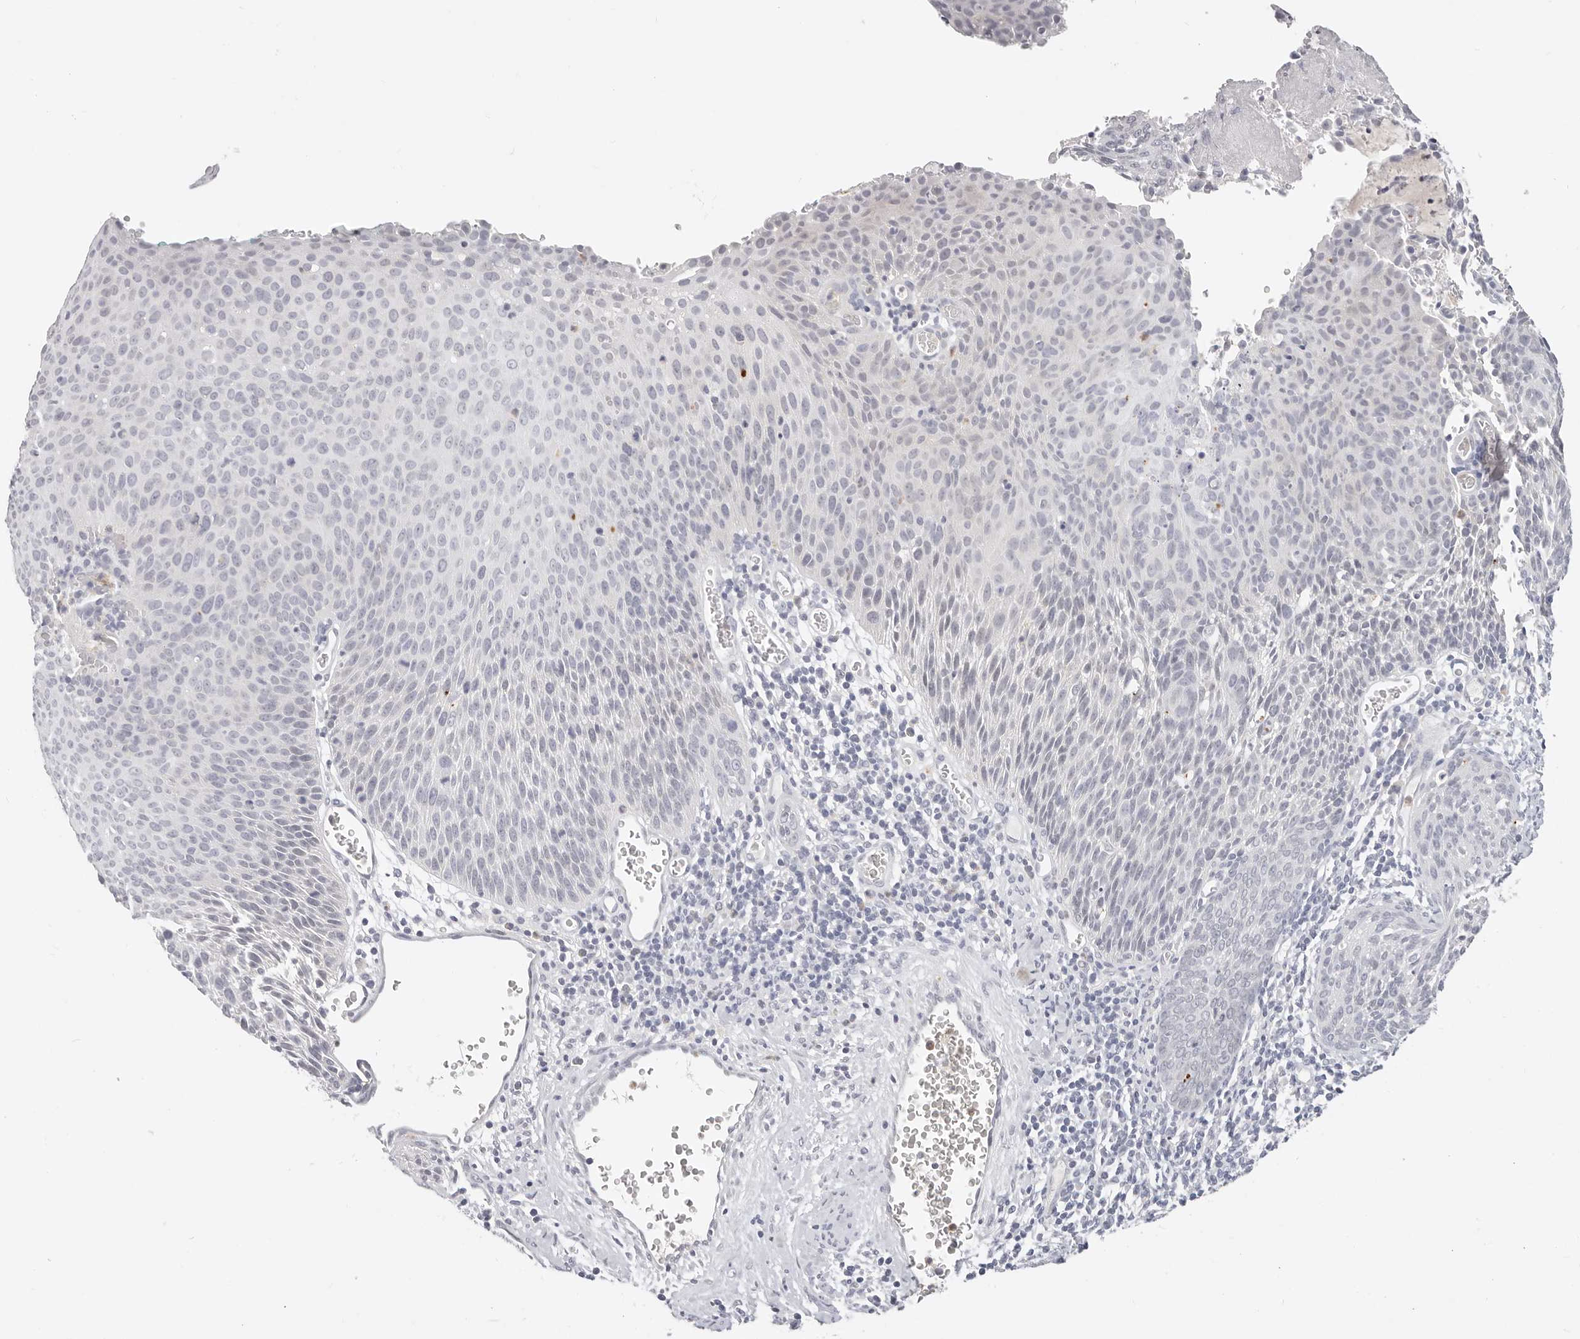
{"staining": {"intensity": "negative", "quantity": "none", "location": "none"}, "tissue": "cervical cancer", "cell_type": "Tumor cells", "image_type": "cancer", "snomed": [{"axis": "morphology", "description": "Squamous cell carcinoma, NOS"}, {"axis": "topography", "description": "Cervix"}], "caption": "Human cervical squamous cell carcinoma stained for a protein using immunohistochemistry displays no positivity in tumor cells.", "gene": "ASCL1", "patient": {"sex": "female", "age": 55}}